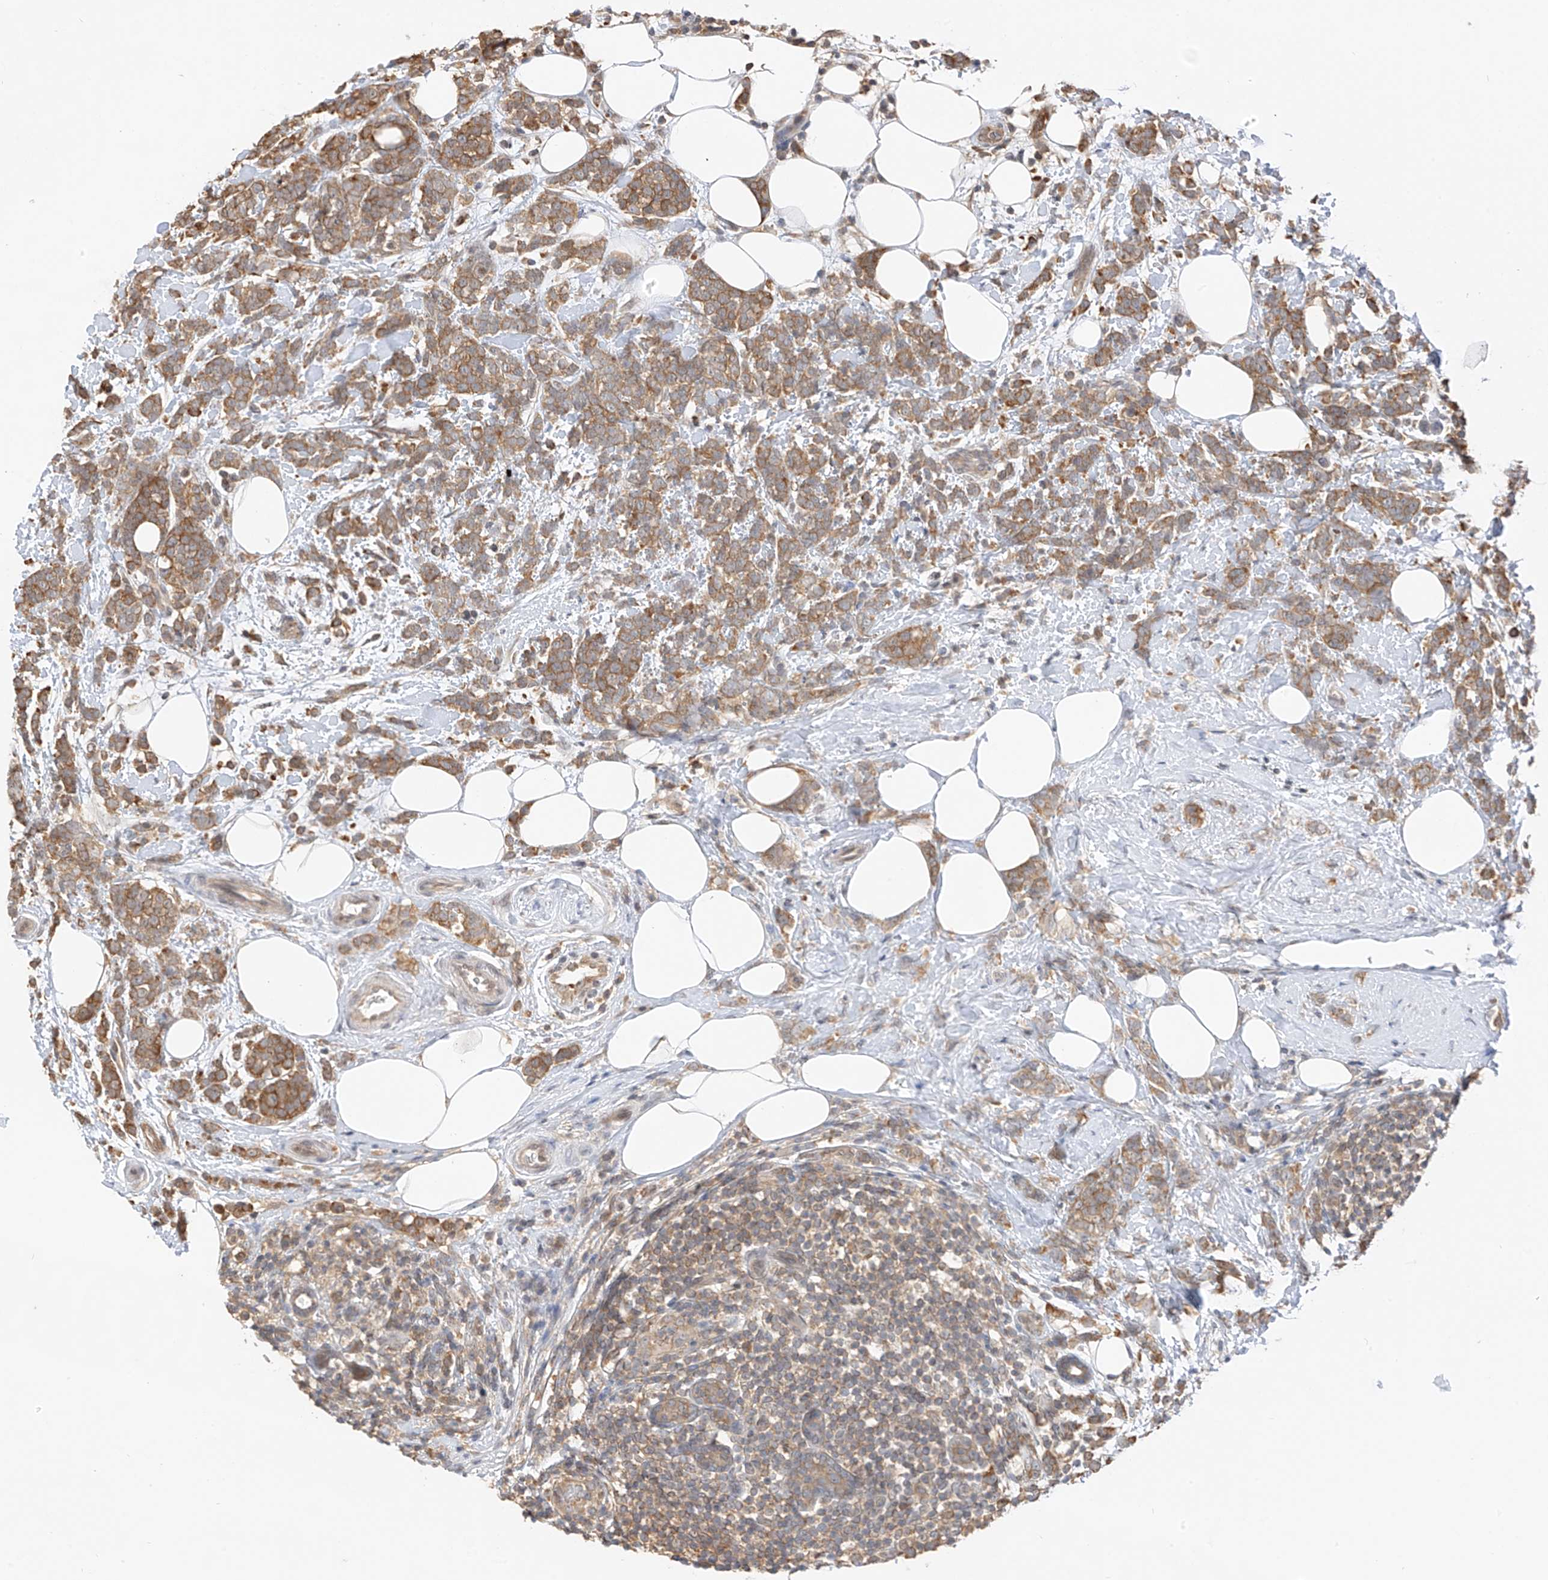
{"staining": {"intensity": "moderate", "quantity": ">75%", "location": "cytoplasmic/membranous"}, "tissue": "breast cancer", "cell_type": "Tumor cells", "image_type": "cancer", "snomed": [{"axis": "morphology", "description": "Lobular carcinoma"}, {"axis": "topography", "description": "Breast"}], "caption": "Lobular carcinoma (breast) tissue displays moderate cytoplasmic/membranous staining in about >75% of tumor cells, visualized by immunohistochemistry. The protein is shown in brown color, while the nuclei are stained blue.", "gene": "PPA2", "patient": {"sex": "female", "age": 58}}